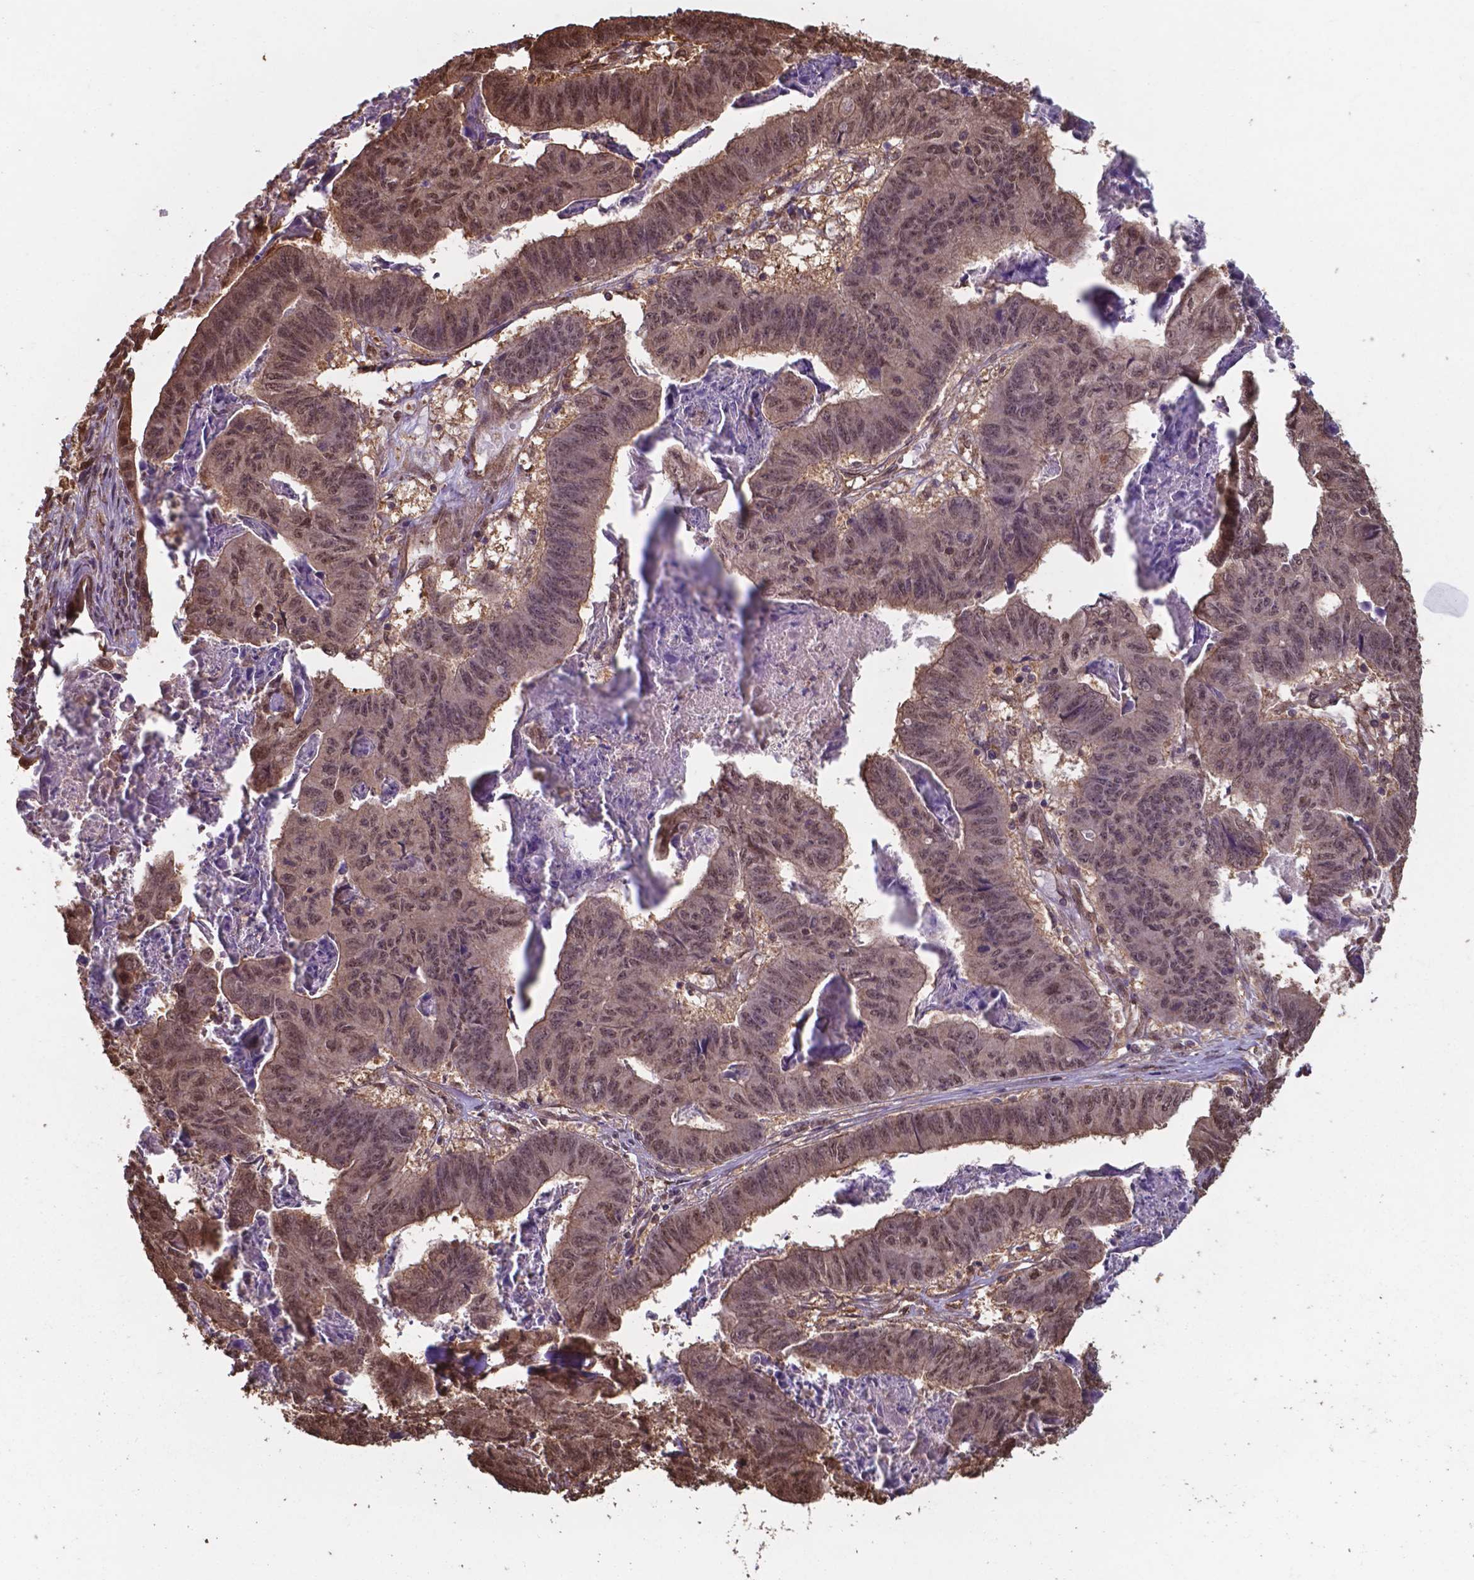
{"staining": {"intensity": "moderate", "quantity": ">75%", "location": "cytoplasmic/membranous,nuclear"}, "tissue": "stomach cancer", "cell_type": "Tumor cells", "image_type": "cancer", "snomed": [{"axis": "morphology", "description": "Adenocarcinoma, NOS"}, {"axis": "topography", "description": "Stomach, lower"}], "caption": "Immunohistochemical staining of human stomach adenocarcinoma exhibits medium levels of moderate cytoplasmic/membranous and nuclear protein positivity in about >75% of tumor cells.", "gene": "CHP2", "patient": {"sex": "male", "age": 77}}